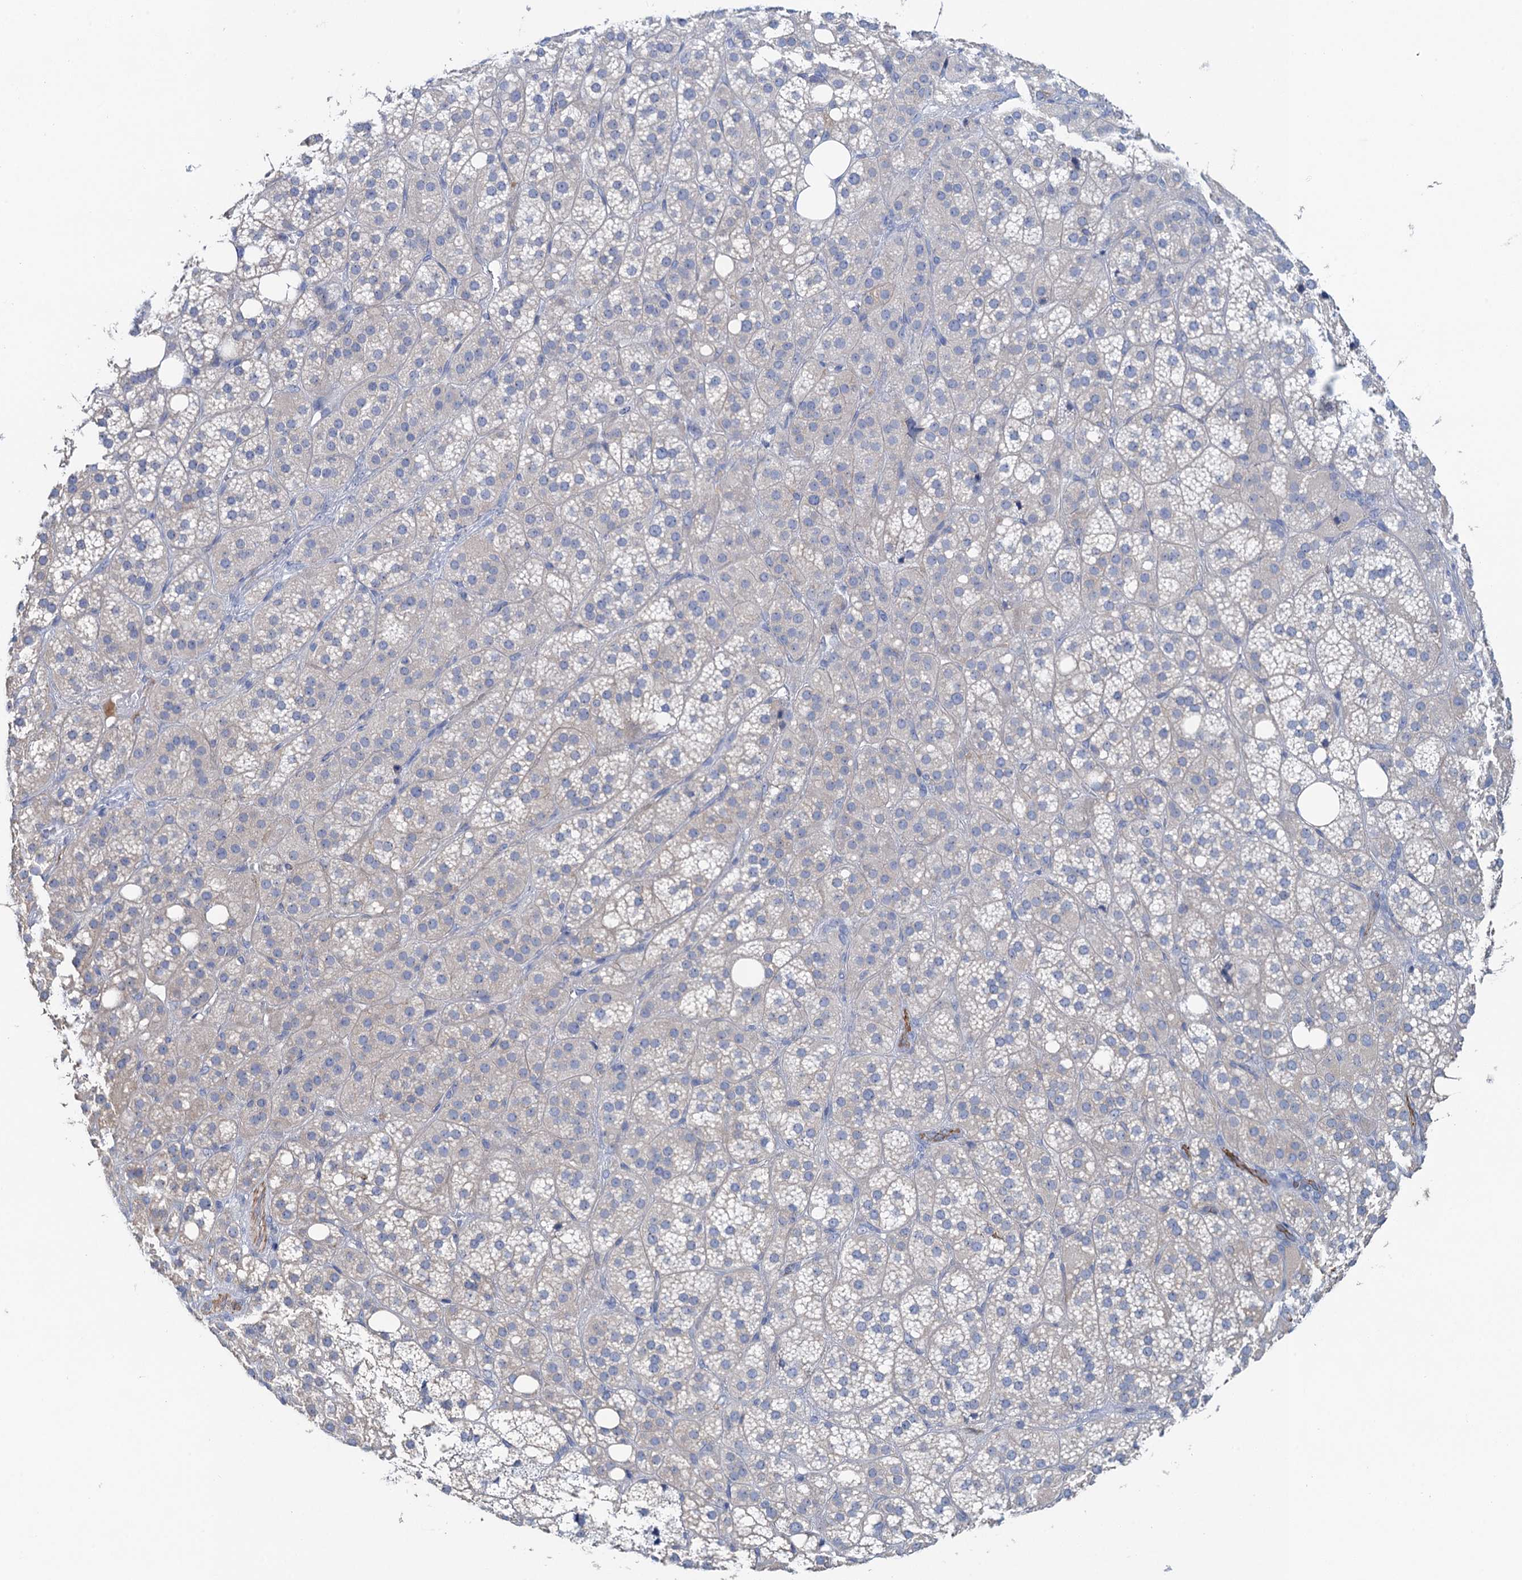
{"staining": {"intensity": "moderate", "quantity": "<25%", "location": "cytoplasmic/membranous"}, "tissue": "adrenal gland", "cell_type": "Glandular cells", "image_type": "normal", "snomed": [{"axis": "morphology", "description": "Normal tissue, NOS"}, {"axis": "topography", "description": "Adrenal gland"}], "caption": "Normal adrenal gland demonstrates moderate cytoplasmic/membranous expression in approximately <25% of glandular cells.", "gene": "PLLP", "patient": {"sex": "female", "age": 59}}